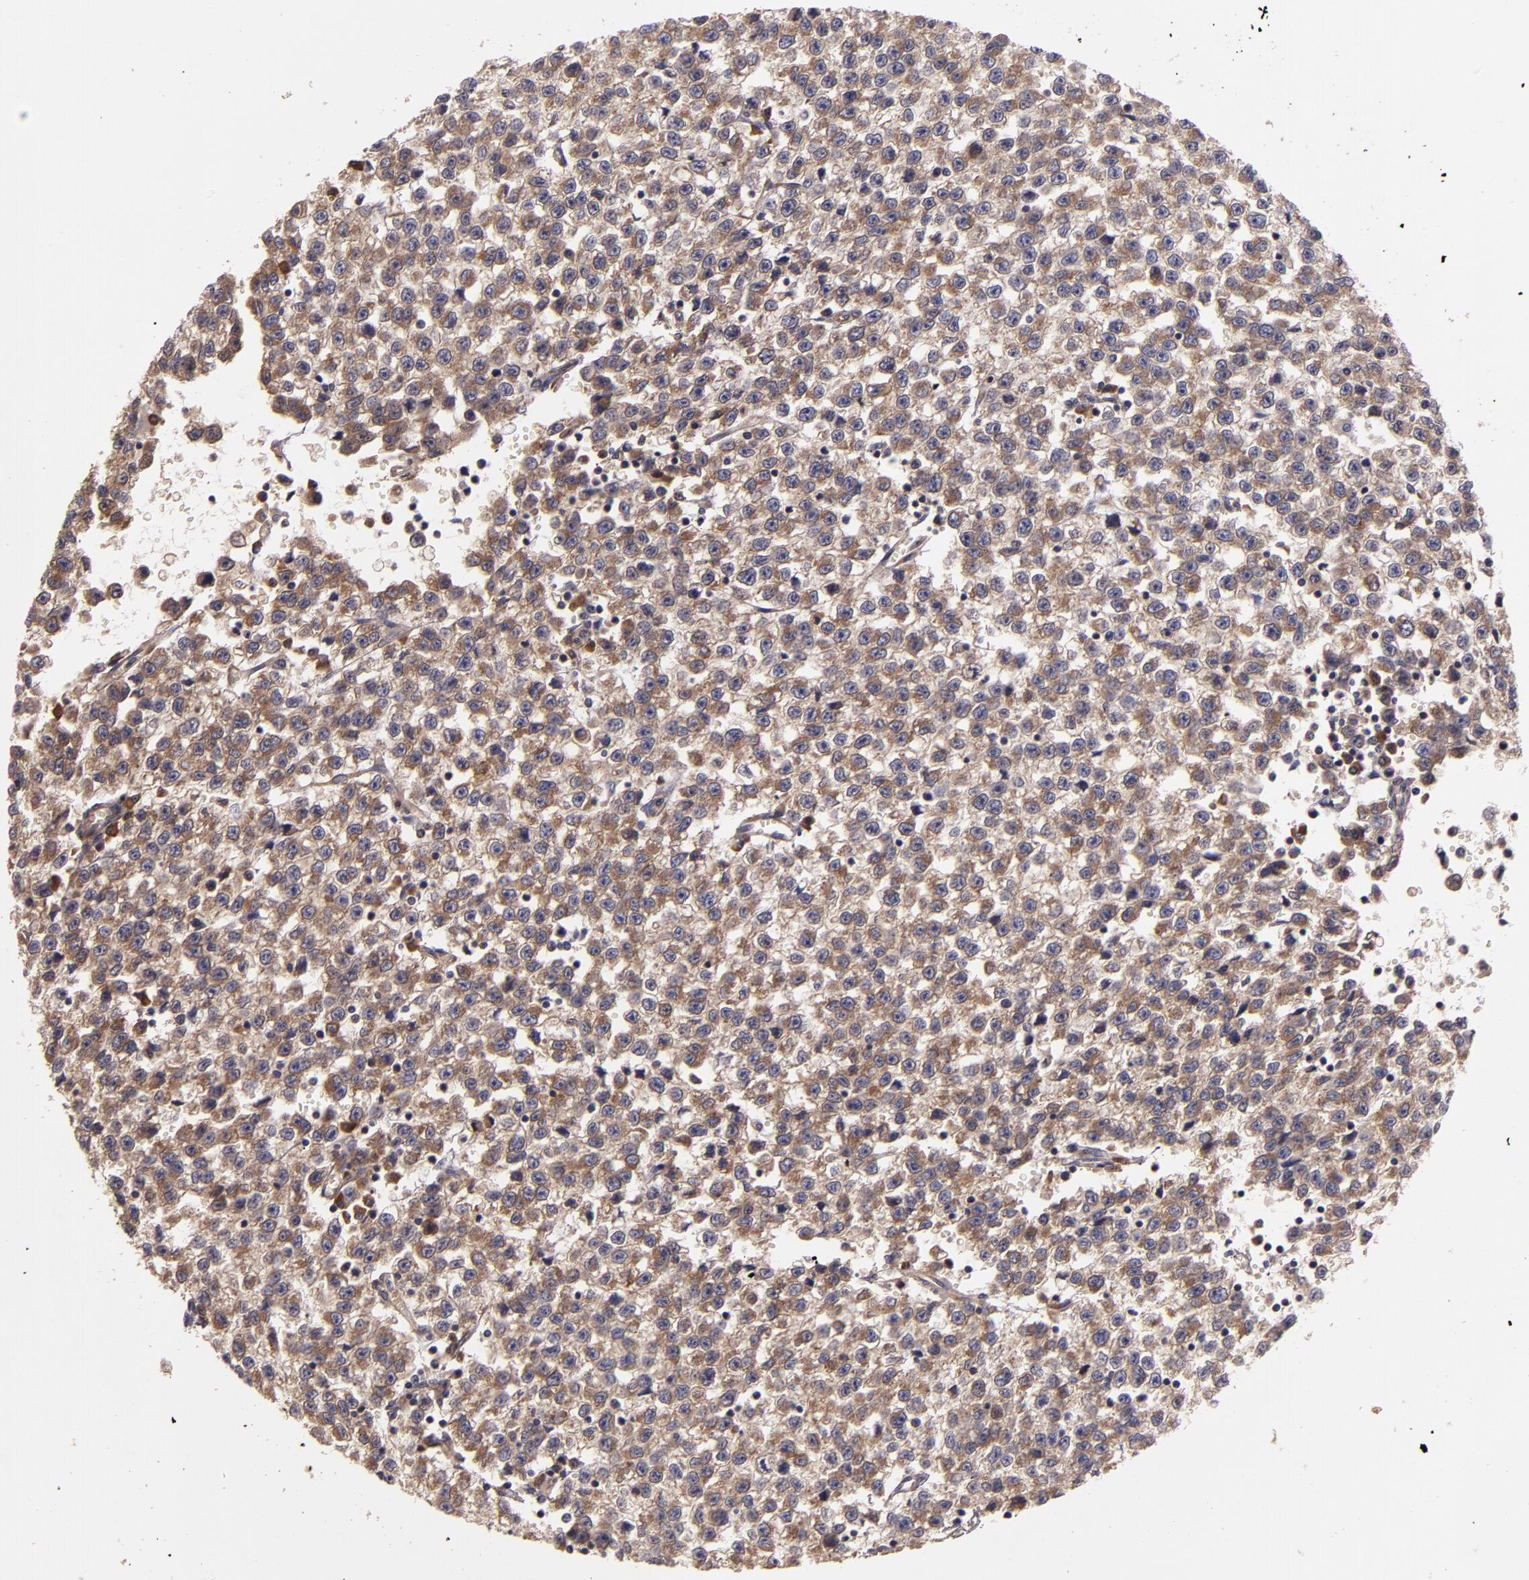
{"staining": {"intensity": "moderate", "quantity": ">75%", "location": "cytoplasmic/membranous"}, "tissue": "testis cancer", "cell_type": "Tumor cells", "image_type": "cancer", "snomed": [{"axis": "morphology", "description": "Seminoma, NOS"}, {"axis": "topography", "description": "Testis"}], "caption": "A brown stain highlights moderate cytoplasmic/membranous staining of a protein in human testis cancer tumor cells.", "gene": "PRAF2", "patient": {"sex": "male", "age": 35}}